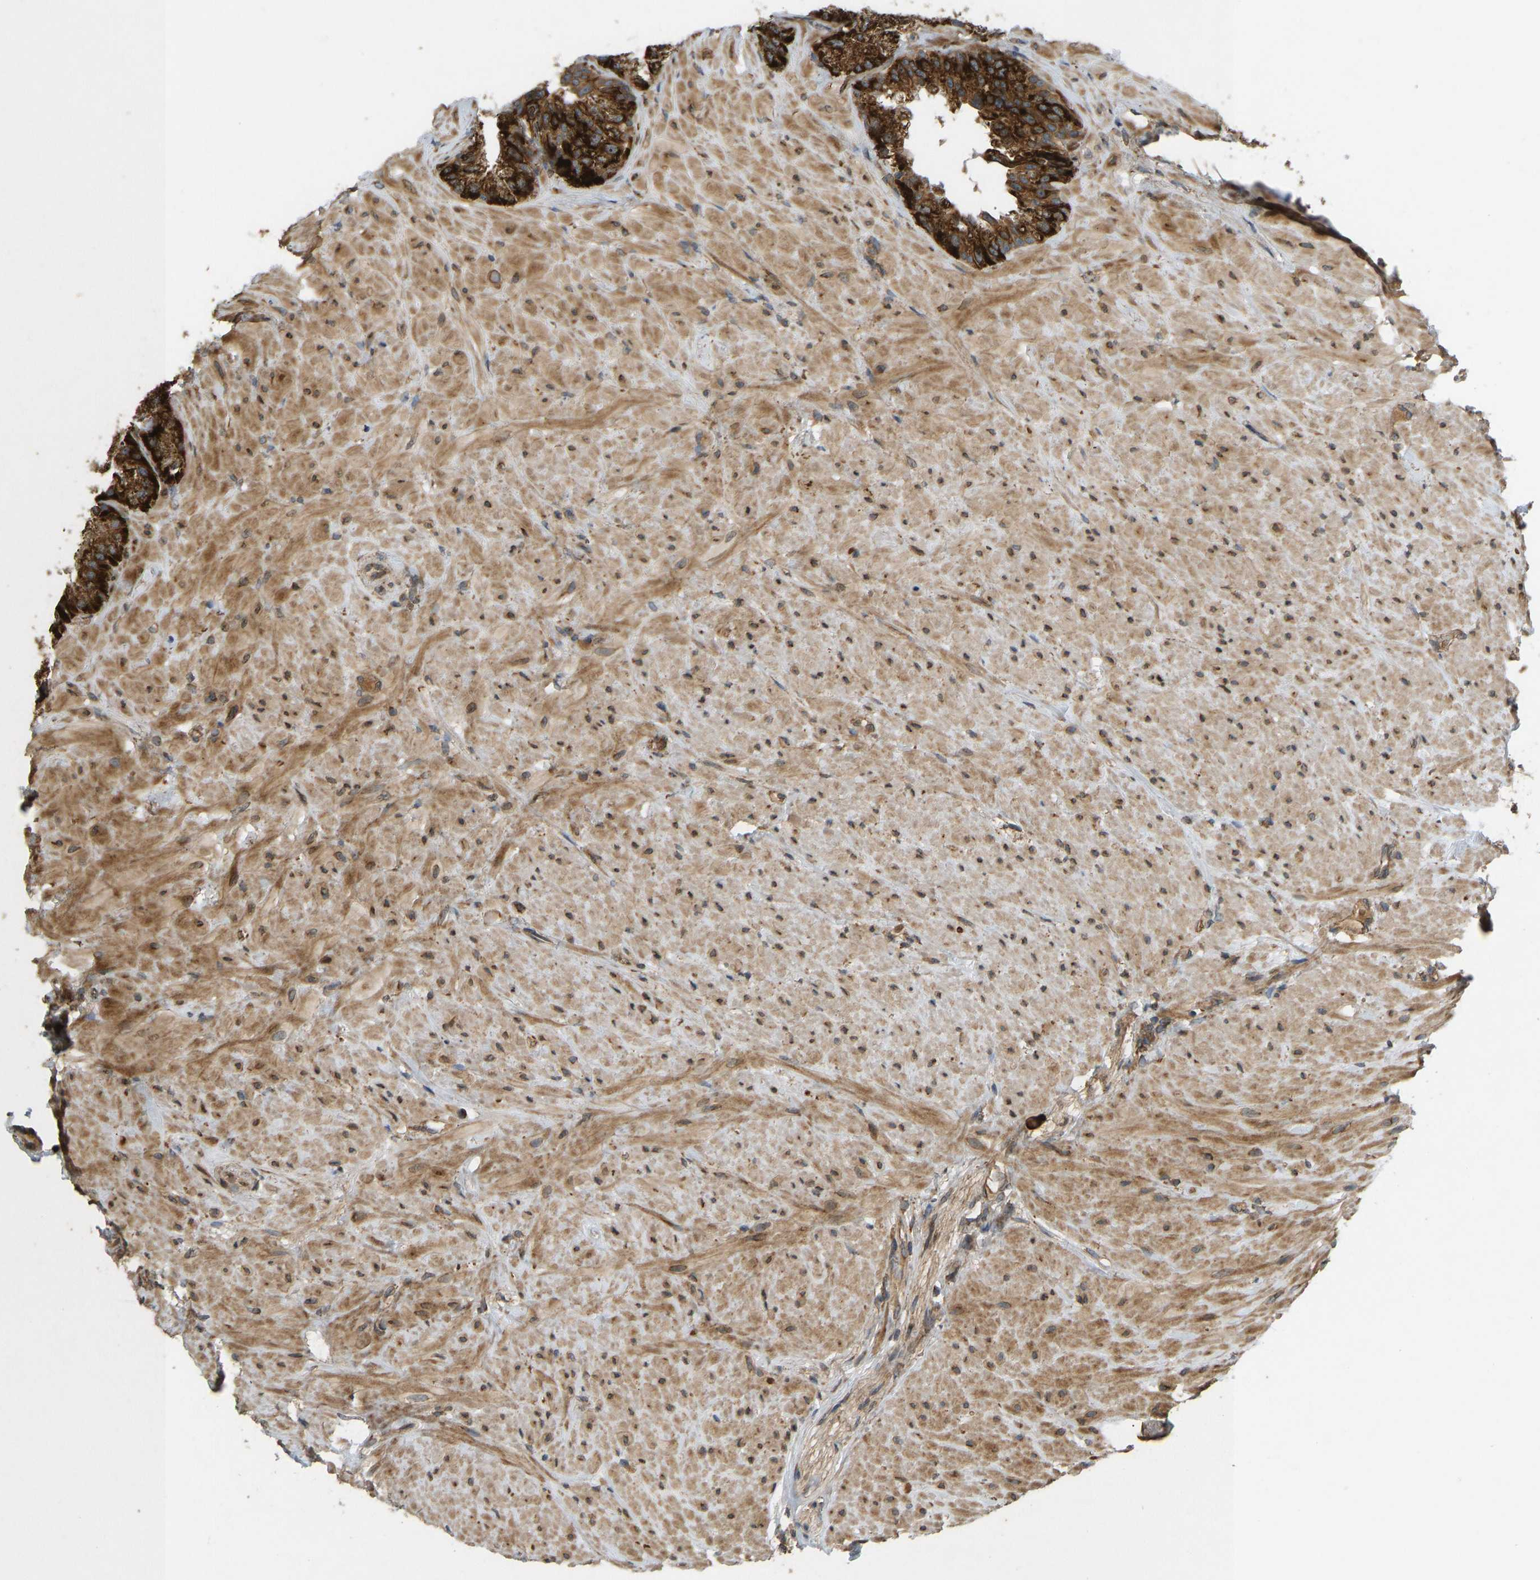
{"staining": {"intensity": "strong", "quantity": ">75%", "location": "cytoplasmic/membranous"}, "tissue": "seminal vesicle", "cell_type": "Glandular cells", "image_type": "normal", "snomed": [{"axis": "morphology", "description": "Normal tissue, NOS"}, {"axis": "topography", "description": "Seminal veicle"}], "caption": "Strong cytoplasmic/membranous protein positivity is appreciated in approximately >75% of glandular cells in seminal vesicle. Immunohistochemistry stains the protein of interest in brown and the nuclei are stained blue.", "gene": "RPN2", "patient": {"sex": "male", "age": 68}}